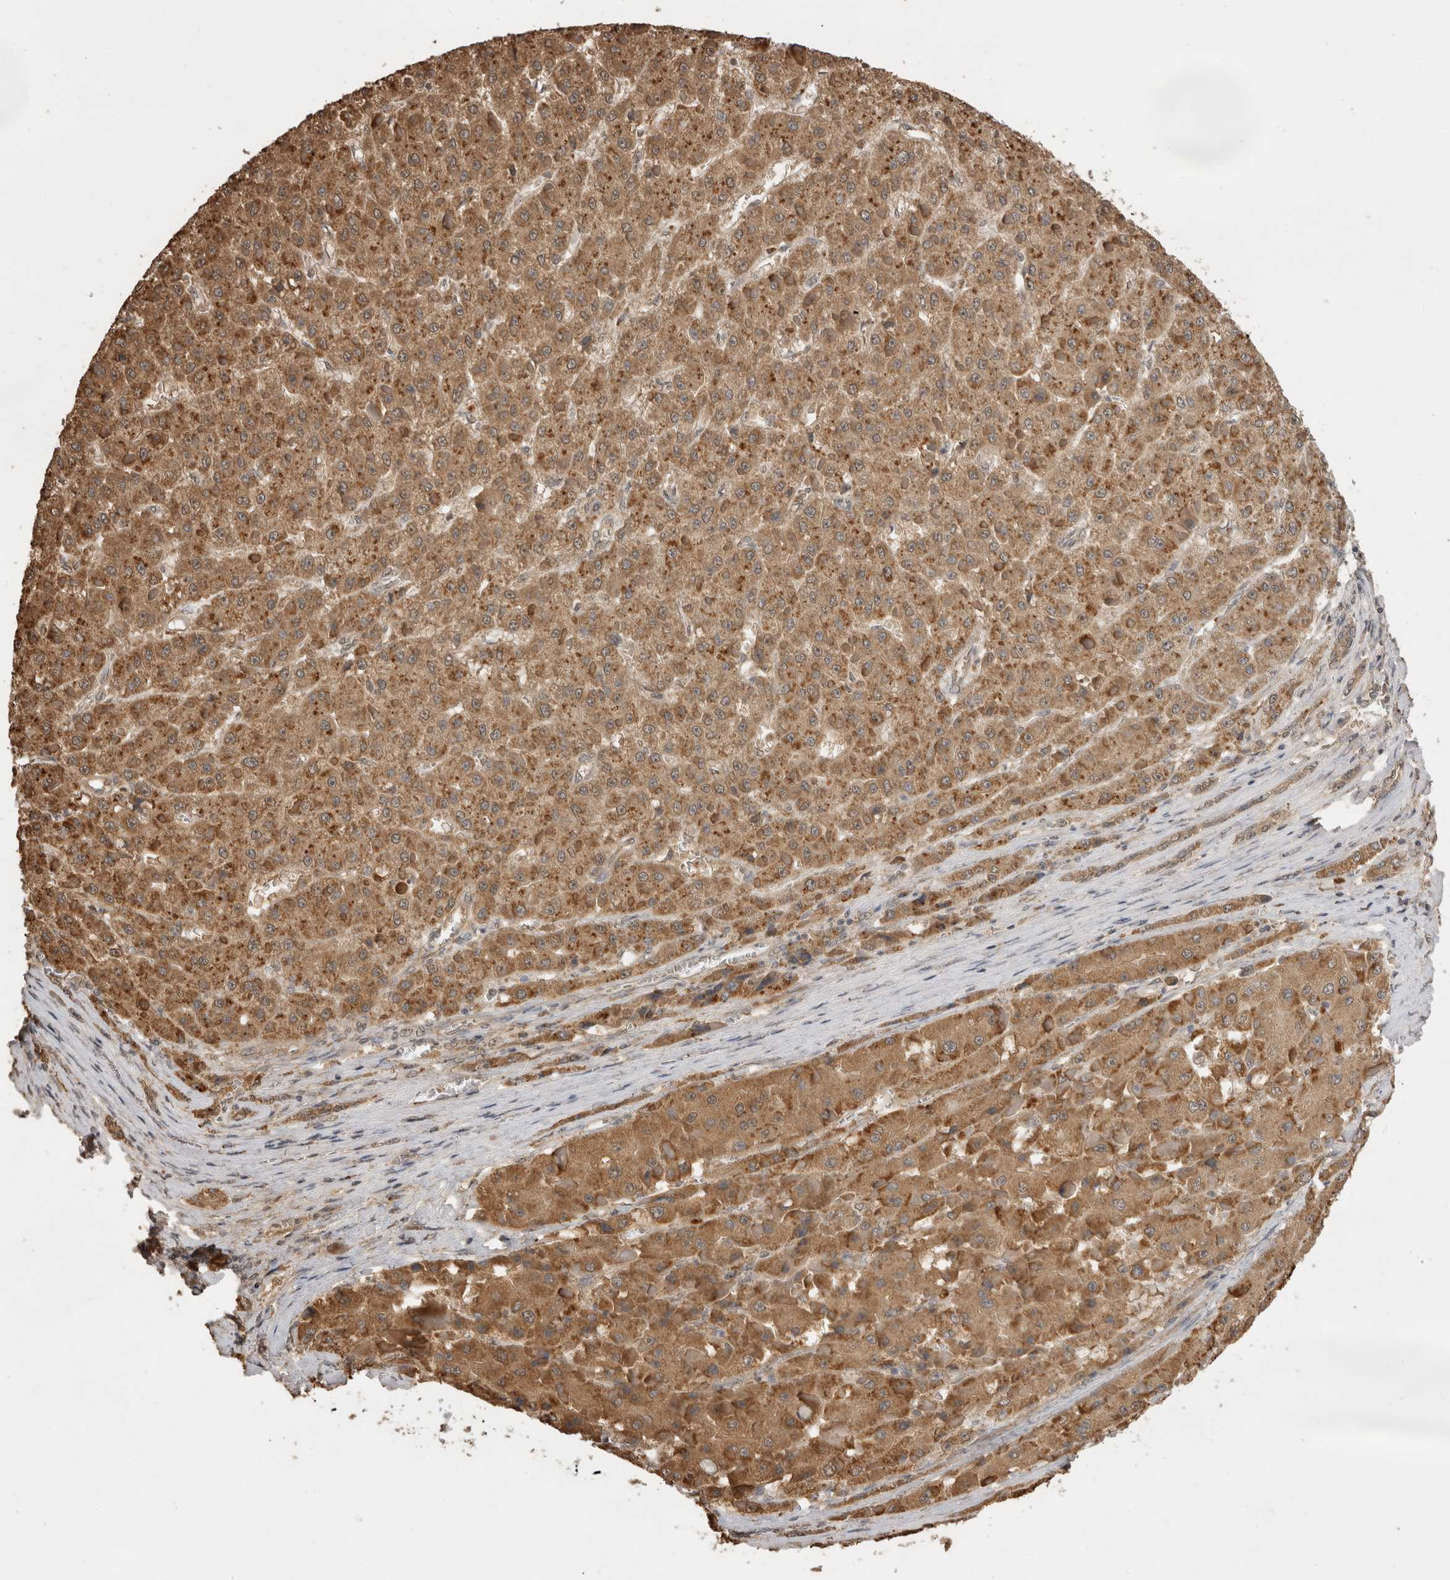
{"staining": {"intensity": "moderate", "quantity": ">75%", "location": "cytoplasmic/membranous"}, "tissue": "liver cancer", "cell_type": "Tumor cells", "image_type": "cancer", "snomed": [{"axis": "morphology", "description": "Carcinoma, Hepatocellular, NOS"}, {"axis": "topography", "description": "Liver"}], "caption": "Human liver hepatocellular carcinoma stained with a brown dye demonstrates moderate cytoplasmic/membranous positive expression in about >75% of tumor cells.", "gene": "JAG2", "patient": {"sex": "female", "age": 73}}